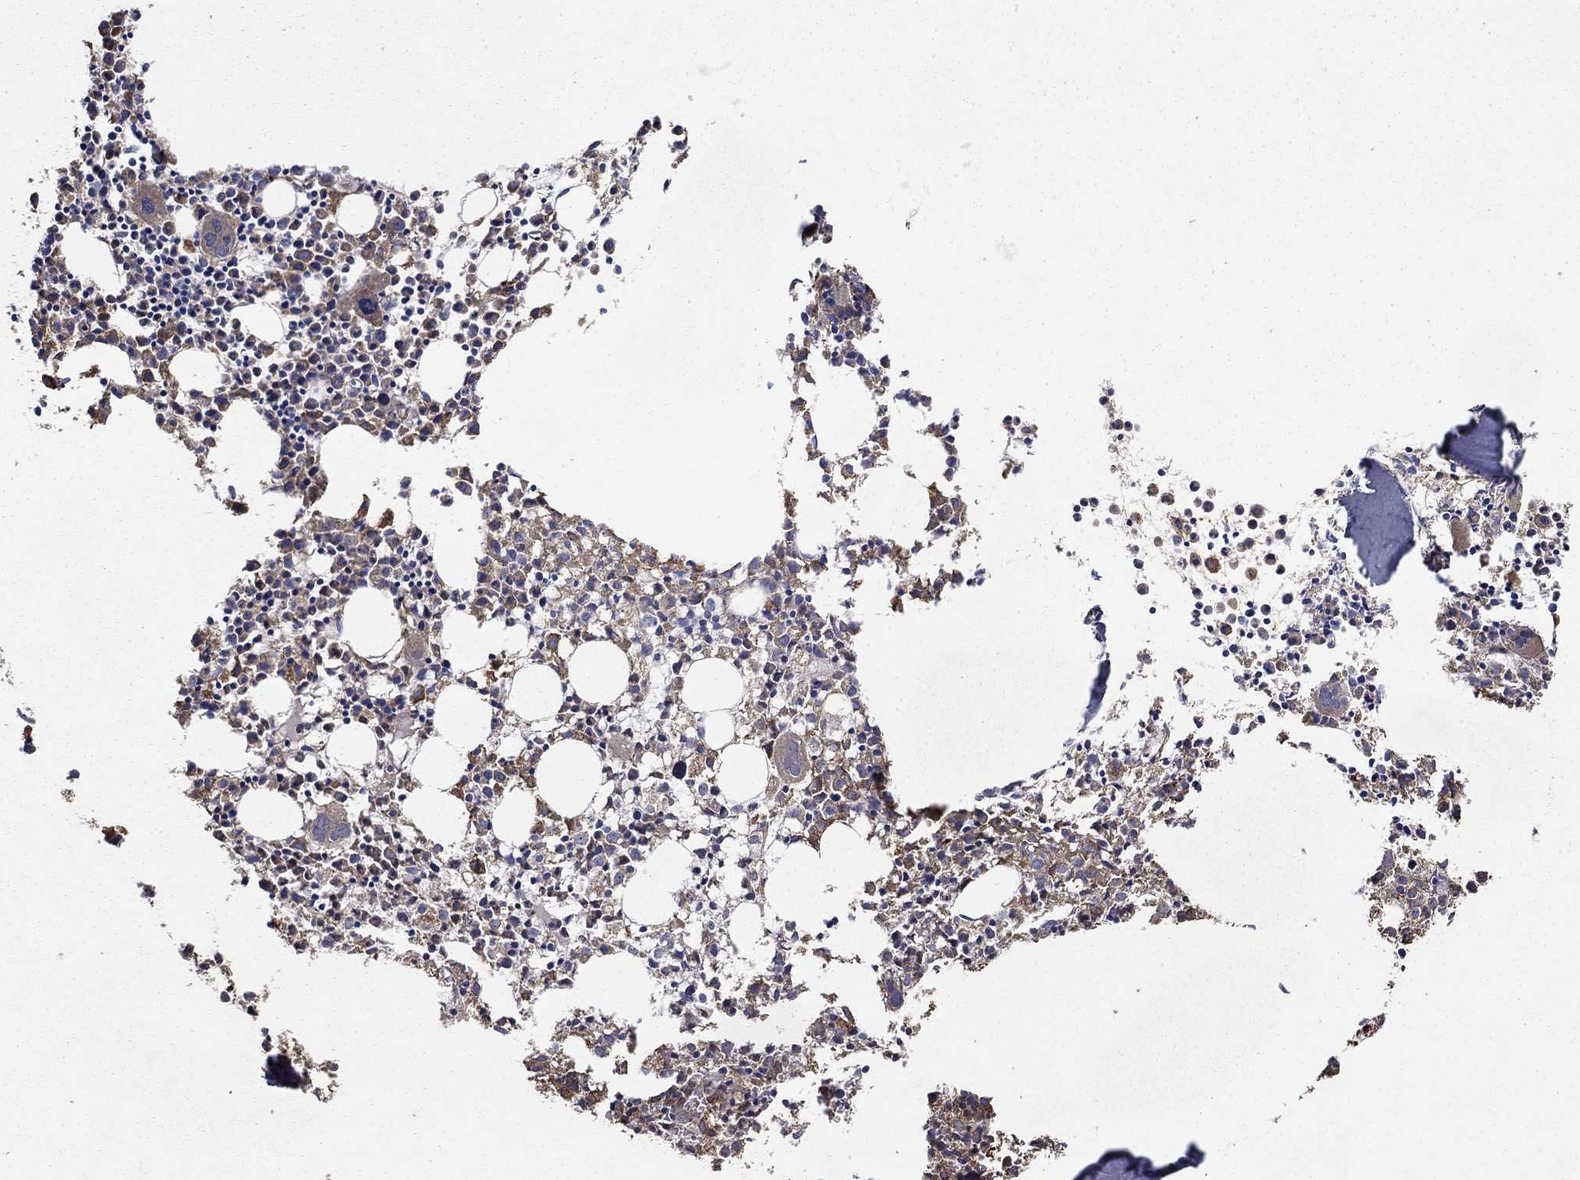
{"staining": {"intensity": "moderate", "quantity": "25%-75%", "location": "cytoplasmic/membranous"}, "tissue": "bone marrow", "cell_type": "Hematopoietic cells", "image_type": "normal", "snomed": [{"axis": "morphology", "description": "Normal tissue, NOS"}, {"axis": "morphology", "description": "Inflammation, NOS"}, {"axis": "topography", "description": "Bone marrow"}], "caption": "Protein staining demonstrates moderate cytoplasmic/membranous expression in approximately 25%-75% of hematopoietic cells in unremarkable bone marrow. (brown staining indicates protein expression, while blue staining denotes nuclei).", "gene": "BABAM2", "patient": {"sex": "male", "age": 3}}